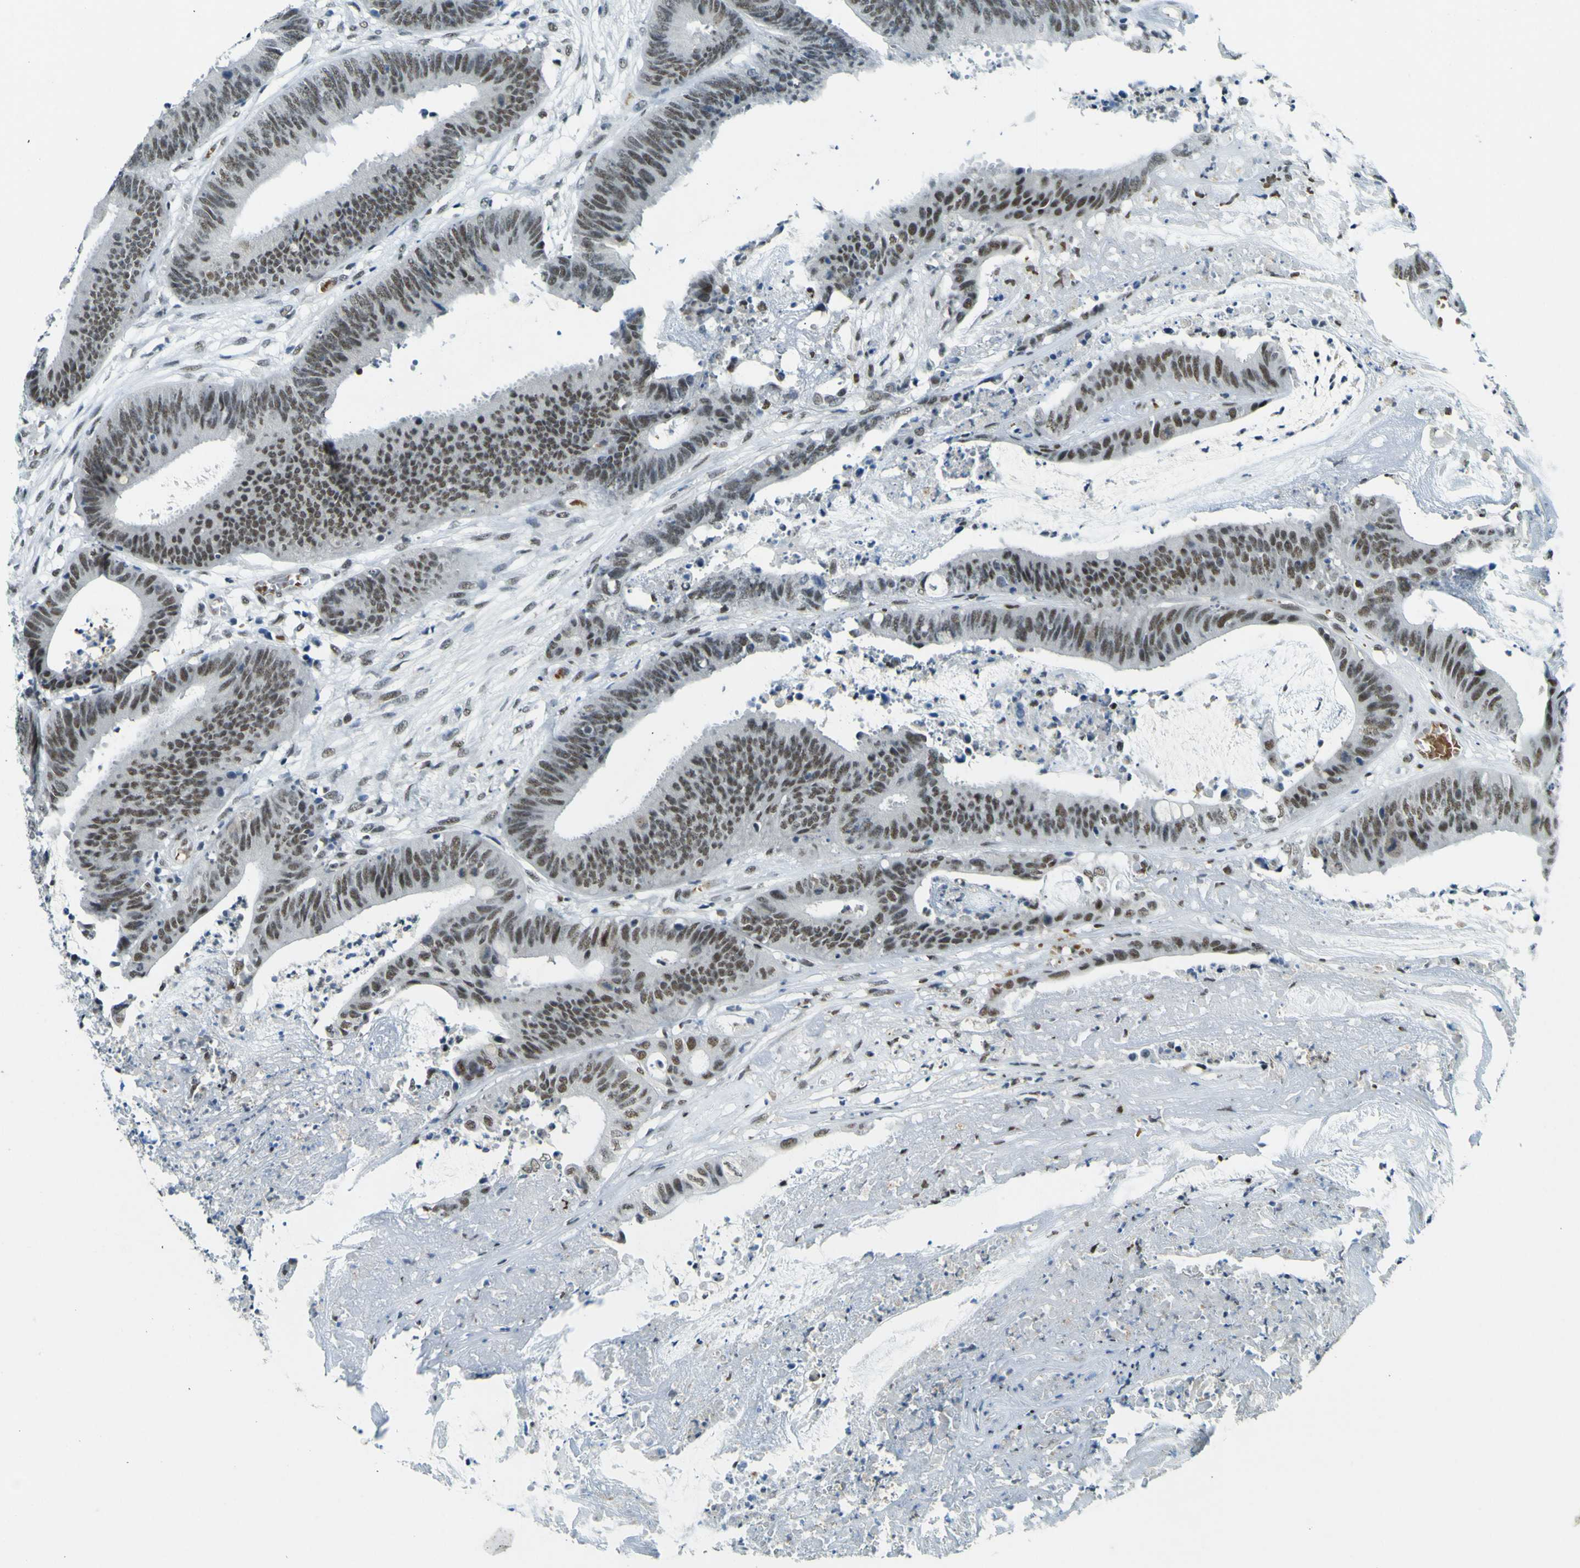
{"staining": {"intensity": "moderate", "quantity": "25%-75%", "location": "nuclear"}, "tissue": "colorectal cancer", "cell_type": "Tumor cells", "image_type": "cancer", "snomed": [{"axis": "morphology", "description": "Adenocarcinoma, NOS"}, {"axis": "topography", "description": "Rectum"}], "caption": "Protein staining of adenocarcinoma (colorectal) tissue displays moderate nuclear positivity in approximately 25%-75% of tumor cells. (Brightfield microscopy of DAB IHC at high magnification).", "gene": "CEBPG", "patient": {"sex": "female", "age": 66}}